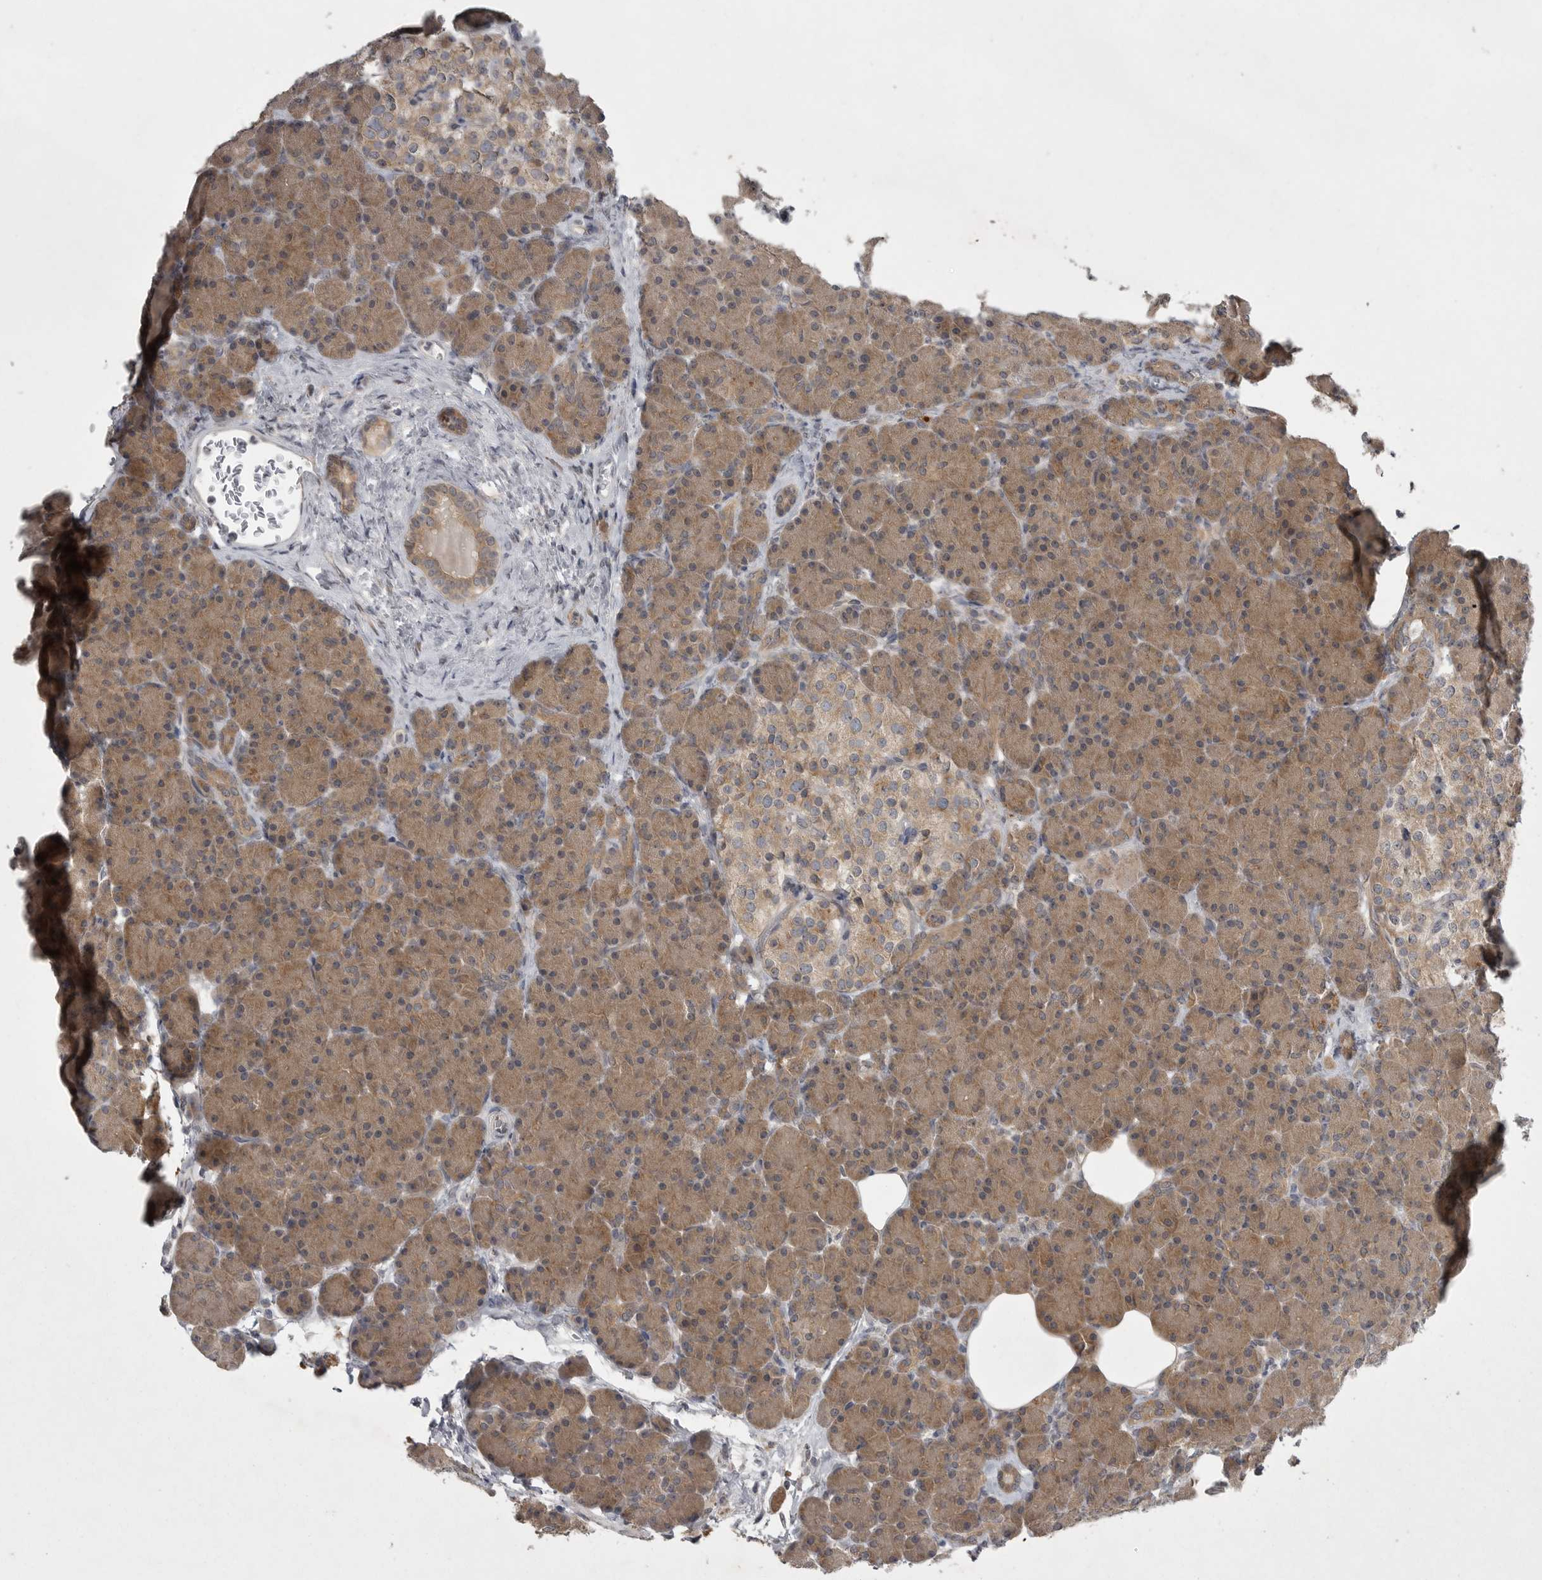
{"staining": {"intensity": "moderate", "quantity": ">75%", "location": "cytoplasmic/membranous"}, "tissue": "pancreas", "cell_type": "Exocrine glandular cells", "image_type": "normal", "snomed": [{"axis": "morphology", "description": "Normal tissue, NOS"}, {"axis": "topography", "description": "Pancreas"}], "caption": "IHC histopathology image of benign pancreas stained for a protein (brown), which demonstrates medium levels of moderate cytoplasmic/membranous positivity in approximately >75% of exocrine glandular cells.", "gene": "PHF13", "patient": {"sex": "female", "age": 43}}